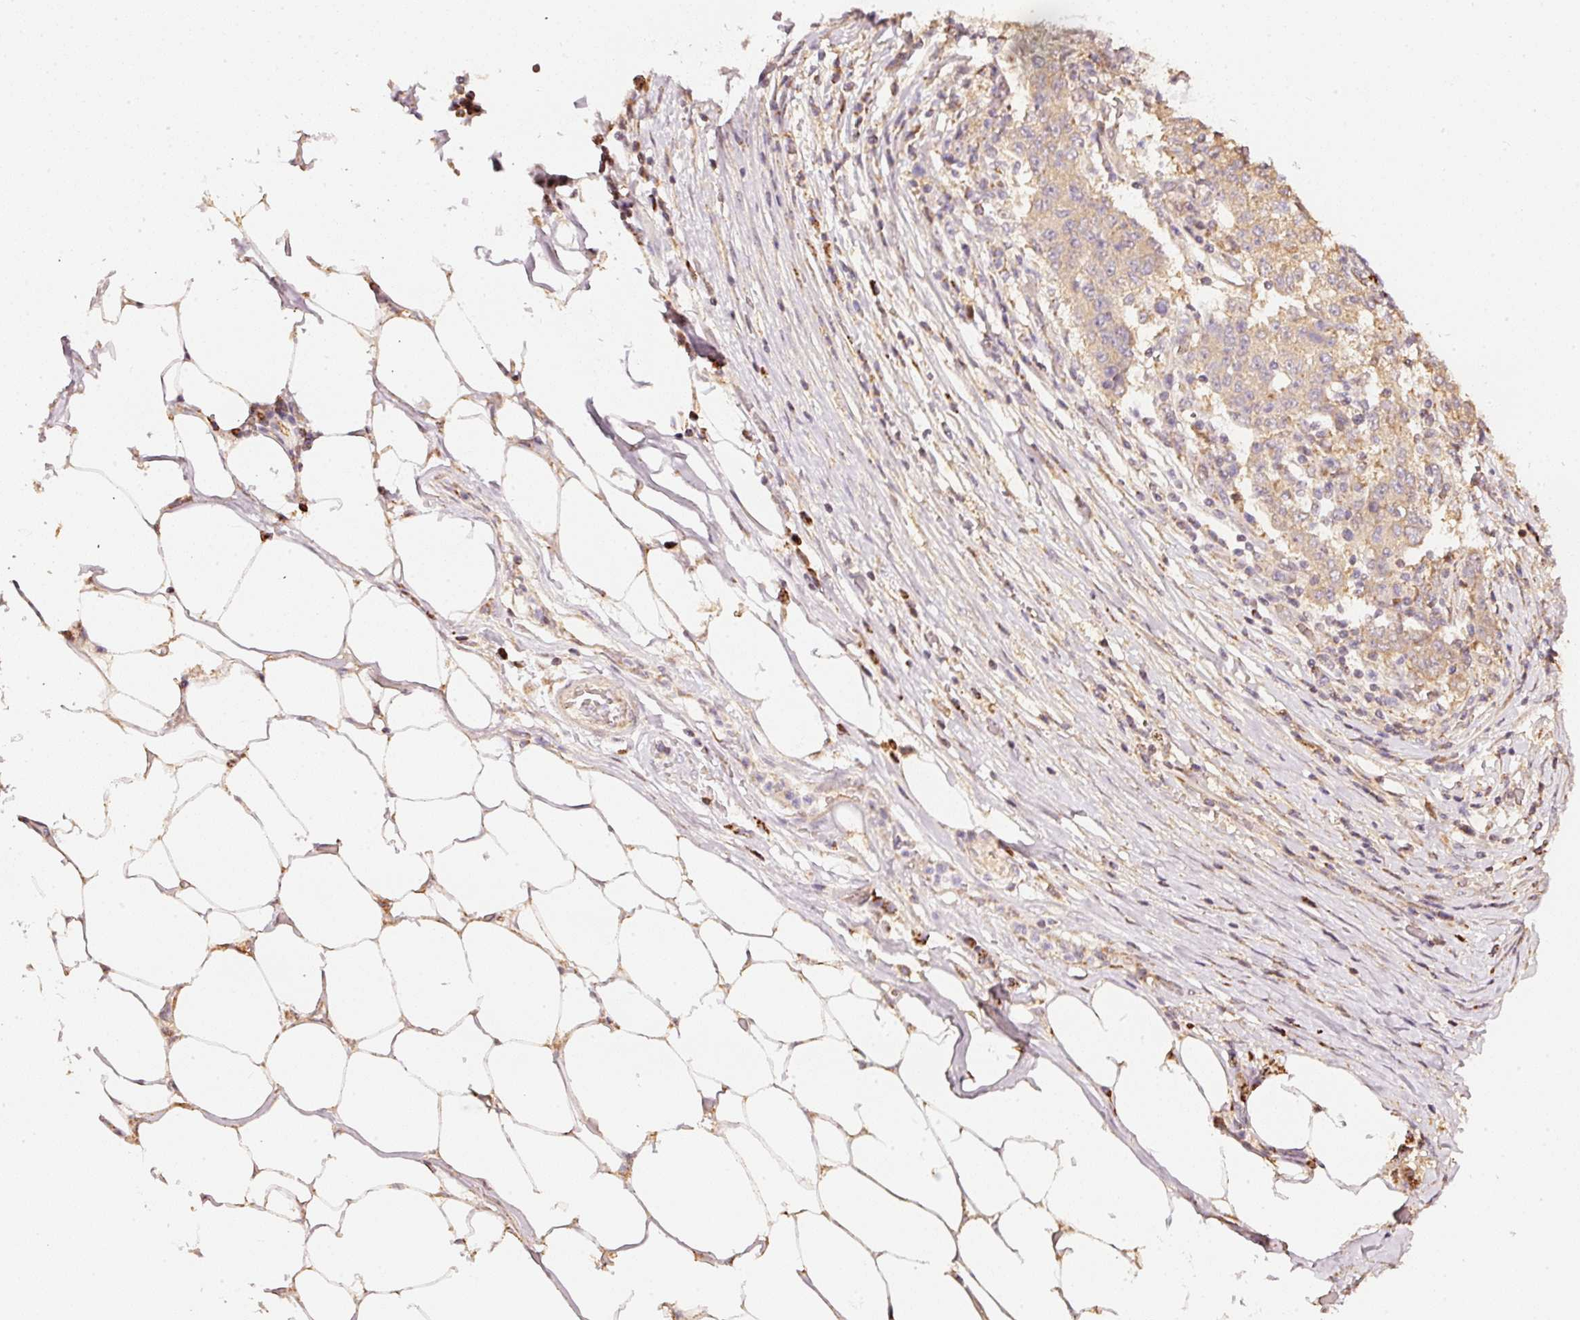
{"staining": {"intensity": "weak", "quantity": "<25%", "location": "cytoplasmic/membranous"}, "tissue": "stomach cancer", "cell_type": "Tumor cells", "image_type": "cancer", "snomed": [{"axis": "morphology", "description": "Adenocarcinoma, NOS"}, {"axis": "topography", "description": "Stomach"}], "caption": "Immunohistochemical staining of human stomach cancer (adenocarcinoma) shows no significant expression in tumor cells. Brightfield microscopy of IHC stained with DAB (brown) and hematoxylin (blue), captured at high magnification.", "gene": "RAB35", "patient": {"sex": "male", "age": 59}}